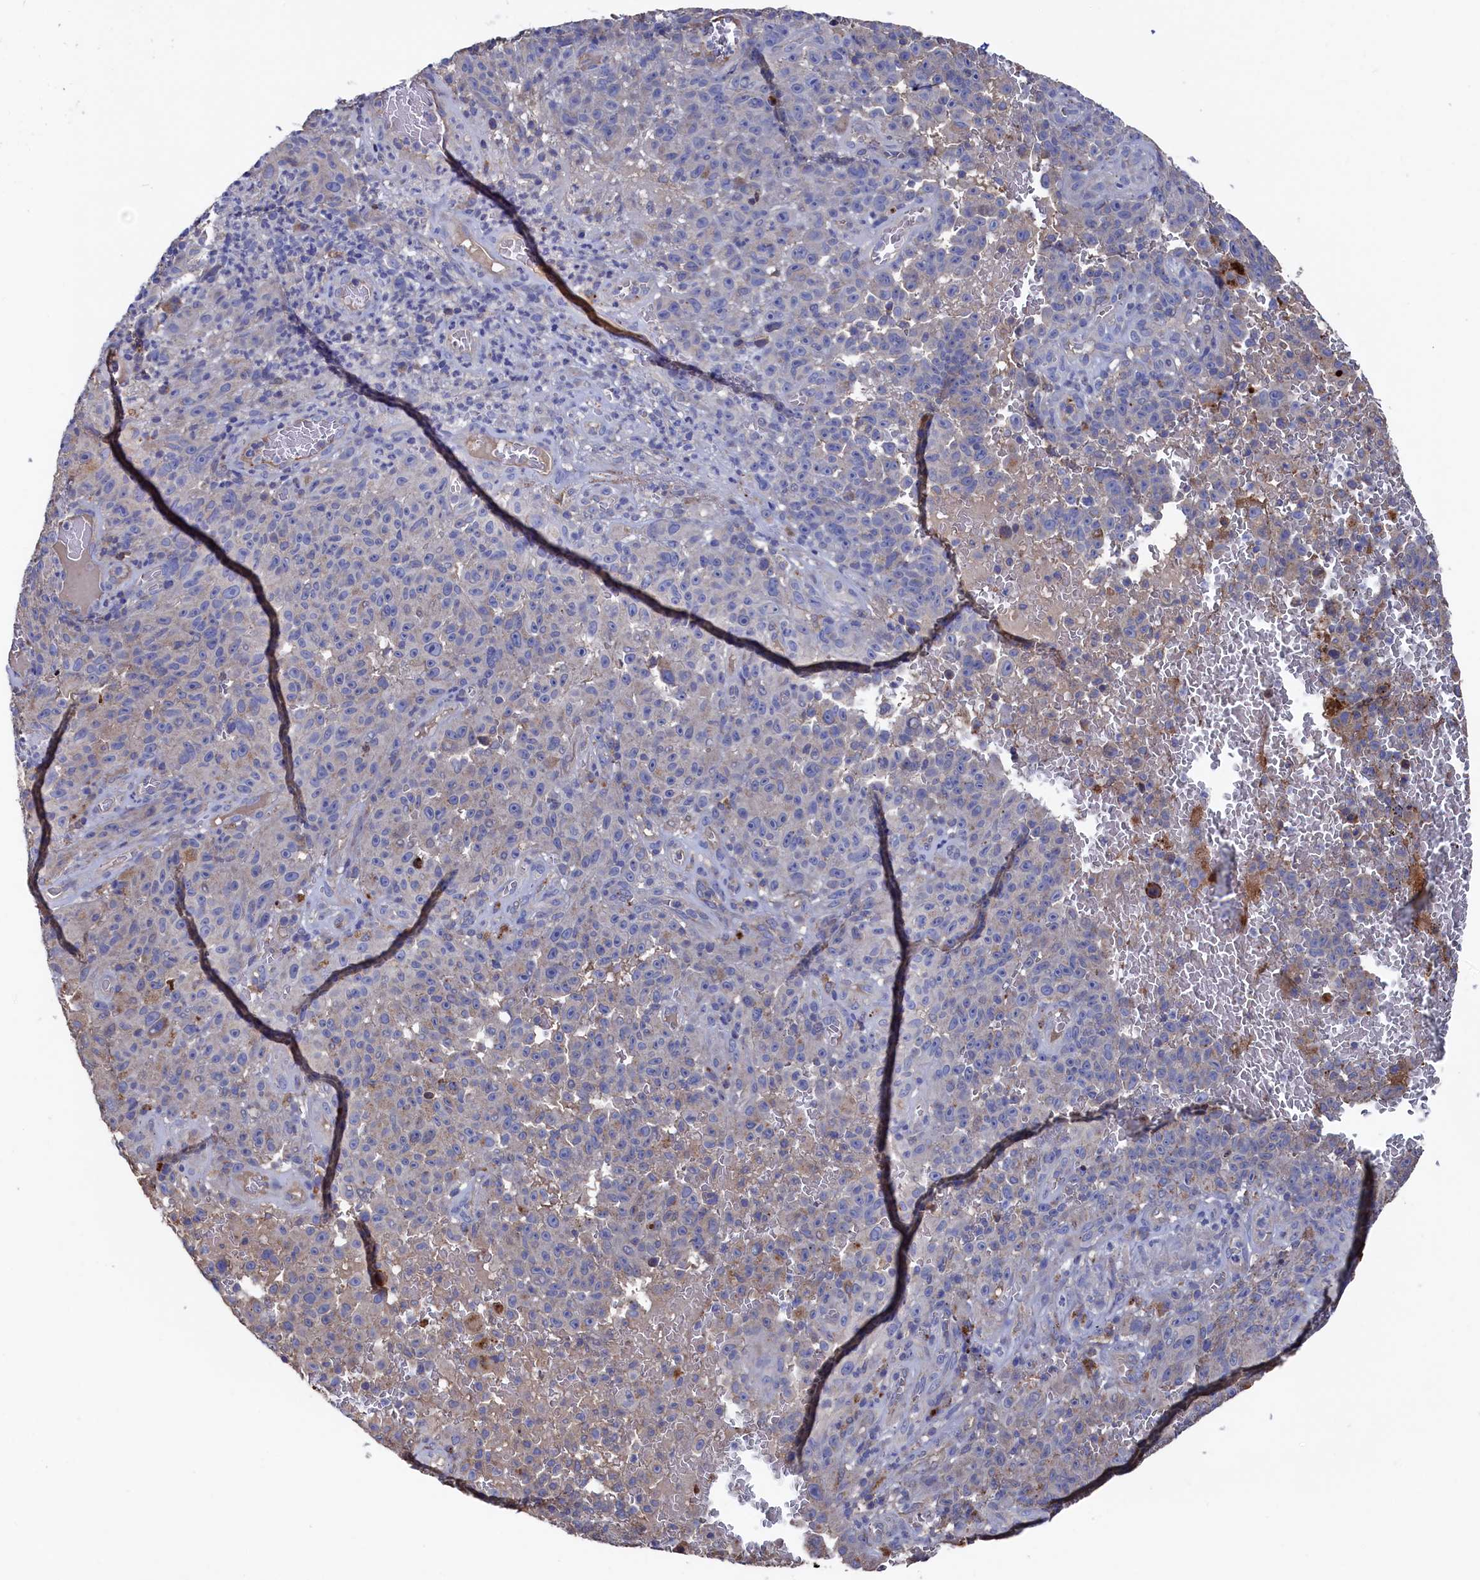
{"staining": {"intensity": "negative", "quantity": "none", "location": "none"}, "tissue": "melanoma", "cell_type": "Tumor cells", "image_type": "cancer", "snomed": [{"axis": "morphology", "description": "Malignant melanoma, NOS"}, {"axis": "topography", "description": "Skin"}], "caption": "The photomicrograph demonstrates no staining of tumor cells in malignant melanoma.", "gene": "TK2", "patient": {"sex": "female", "age": 82}}